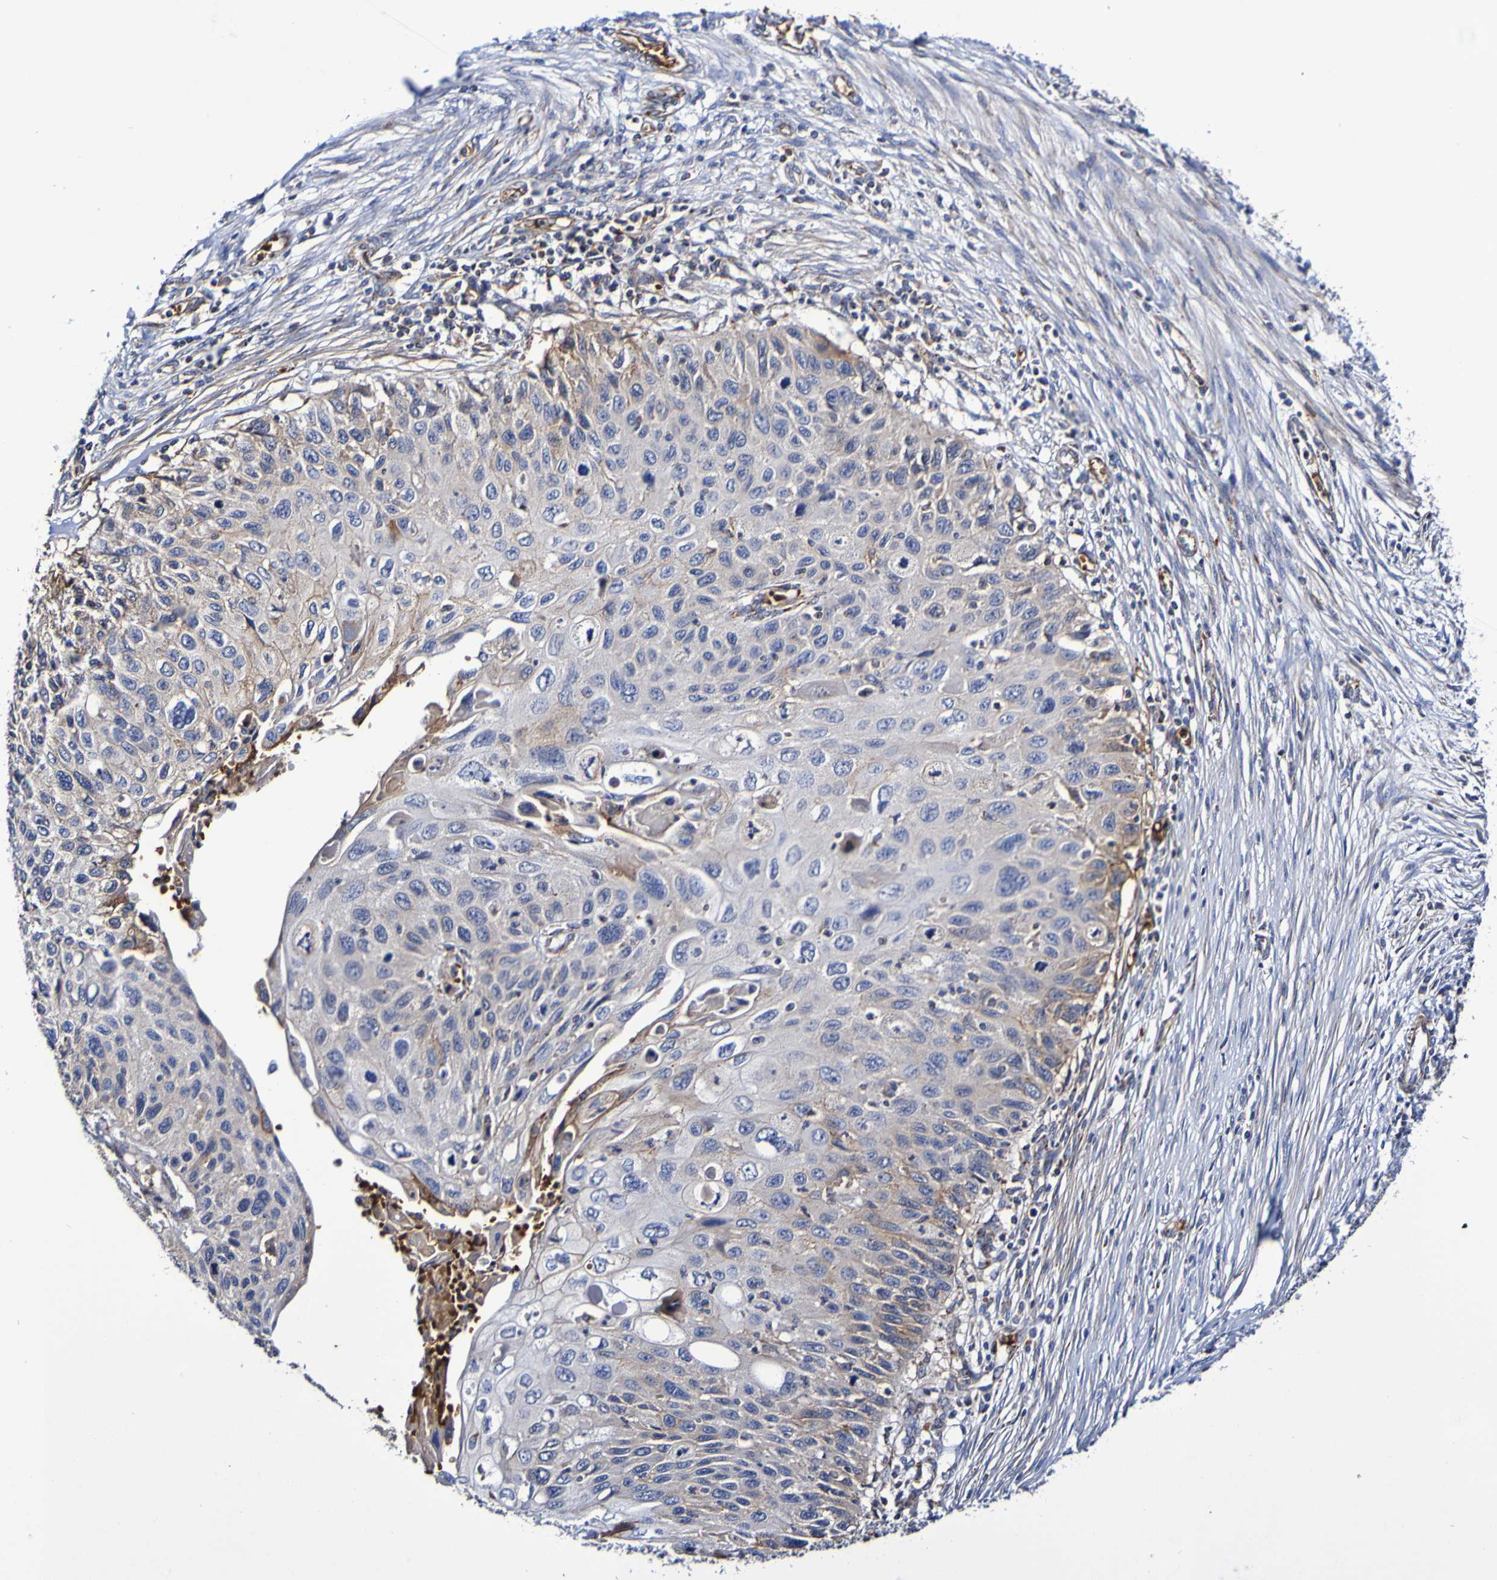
{"staining": {"intensity": "weak", "quantity": "<25%", "location": "cytoplasmic/membranous"}, "tissue": "cervical cancer", "cell_type": "Tumor cells", "image_type": "cancer", "snomed": [{"axis": "morphology", "description": "Squamous cell carcinoma, NOS"}, {"axis": "topography", "description": "Cervix"}], "caption": "This is an immunohistochemistry (IHC) micrograph of cervical cancer. There is no staining in tumor cells.", "gene": "WNT4", "patient": {"sex": "female", "age": 70}}